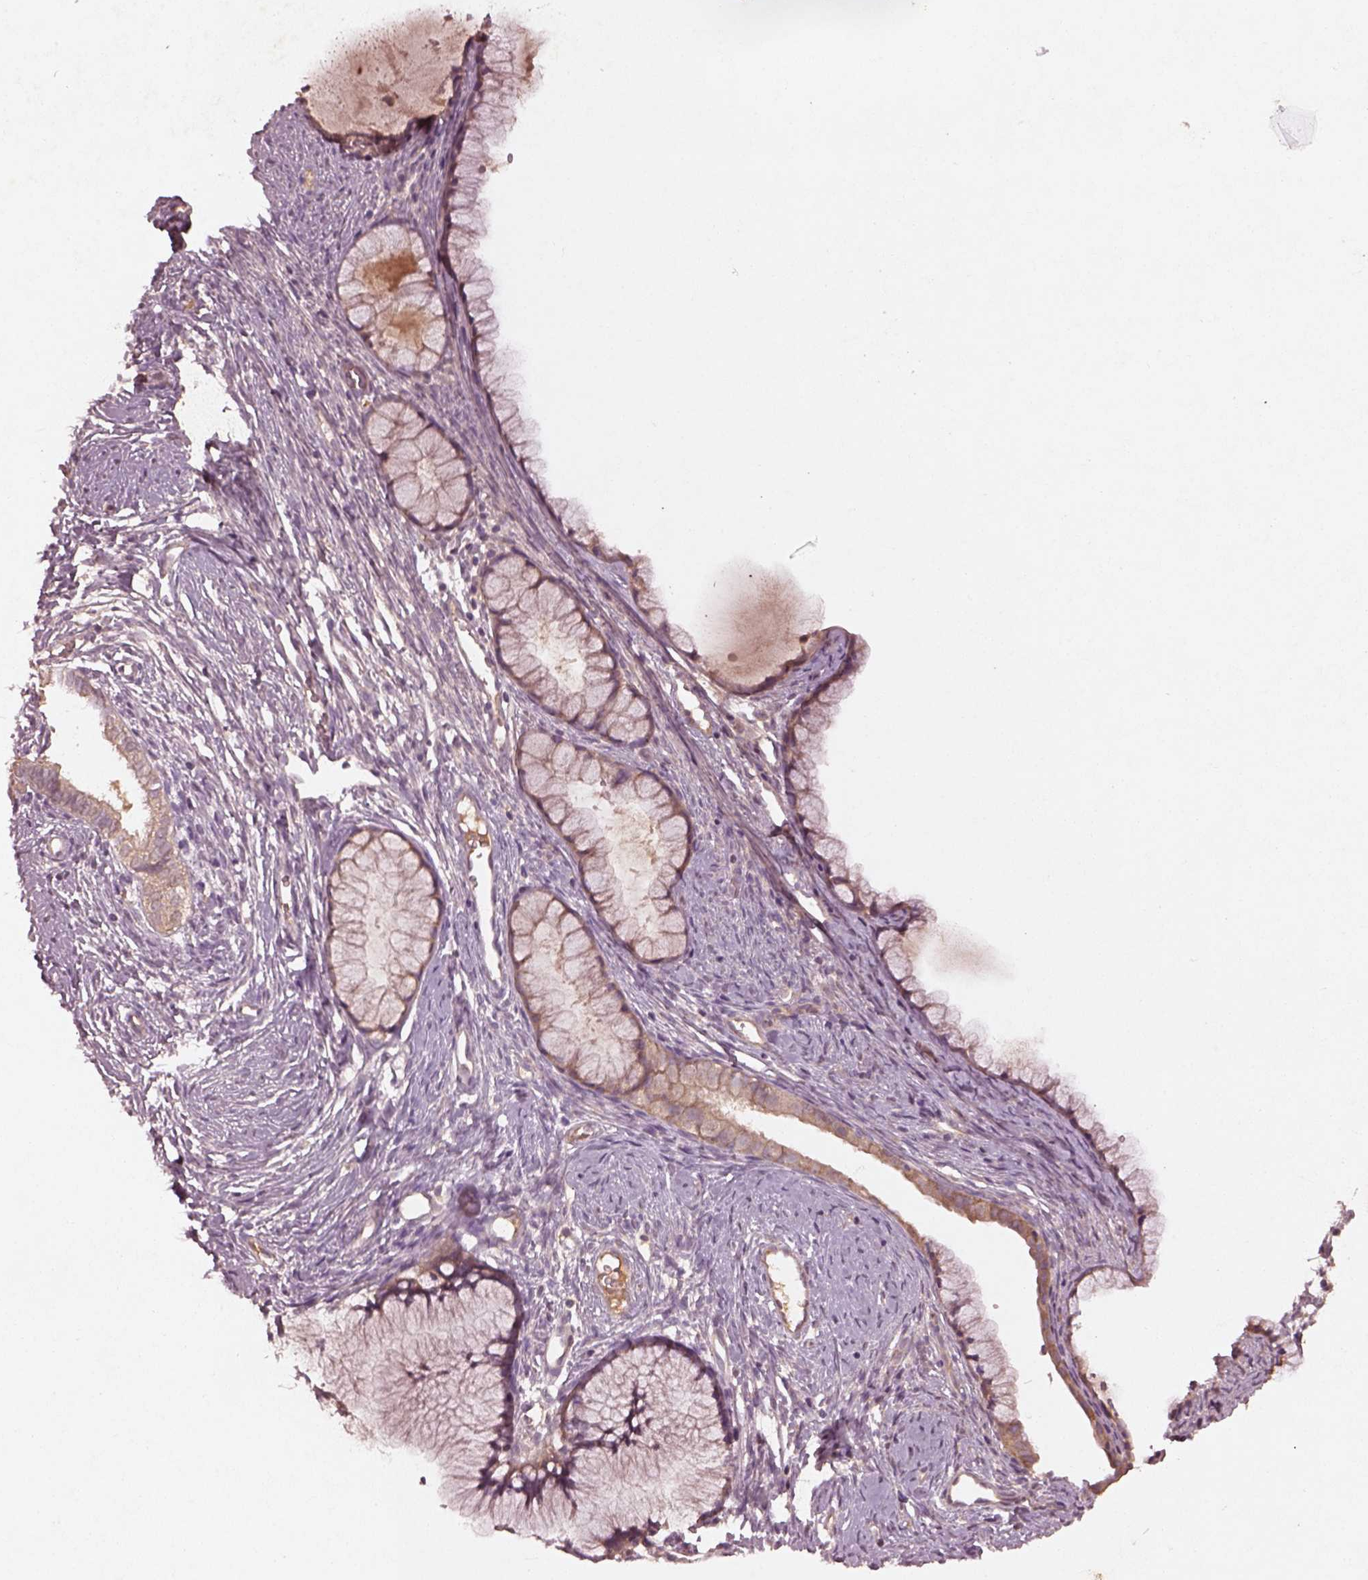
{"staining": {"intensity": "moderate", "quantity": ">75%", "location": "cytoplasmic/membranous"}, "tissue": "cervix", "cell_type": "Glandular cells", "image_type": "normal", "snomed": [{"axis": "morphology", "description": "Normal tissue, NOS"}, {"axis": "topography", "description": "Cervix"}], "caption": "Moderate cytoplasmic/membranous staining for a protein is appreciated in about >75% of glandular cells of unremarkable cervix using immunohistochemistry.", "gene": "FAM234A", "patient": {"sex": "female", "age": 40}}